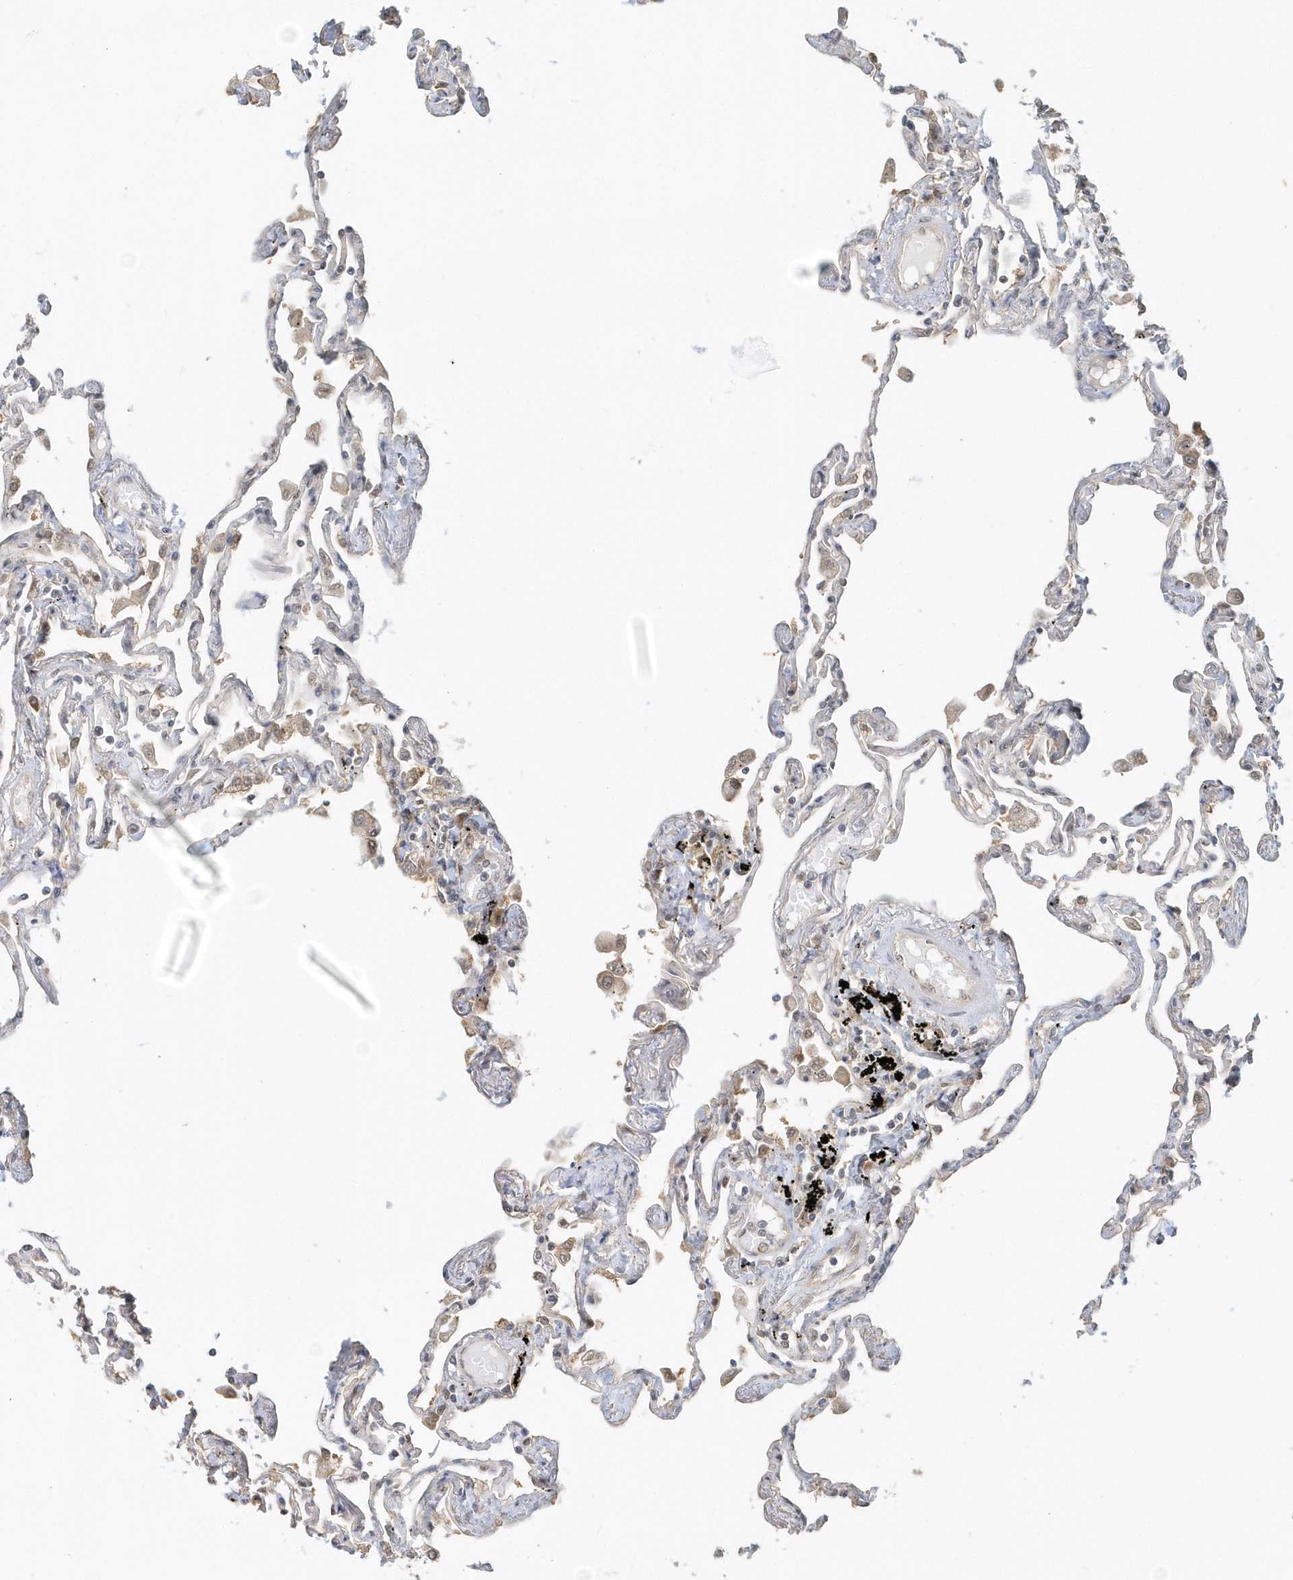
{"staining": {"intensity": "moderate", "quantity": "<25%", "location": "nuclear"}, "tissue": "lung", "cell_type": "Alveolar cells", "image_type": "normal", "snomed": [{"axis": "morphology", "description": "Normal tissue, NOS"}, {"axis": "topography", "description": "Lung"}], "caption": "Immunohistochemical staining of unremarkable lung exhibits low levels of moderate nuclear staining in approximately <25% of alveolar cells. (DAB = brown stain, brightfield microscopy at high magnification).", "gene": "PSMD6", "patient": {"sex": "female", "age": 67}}